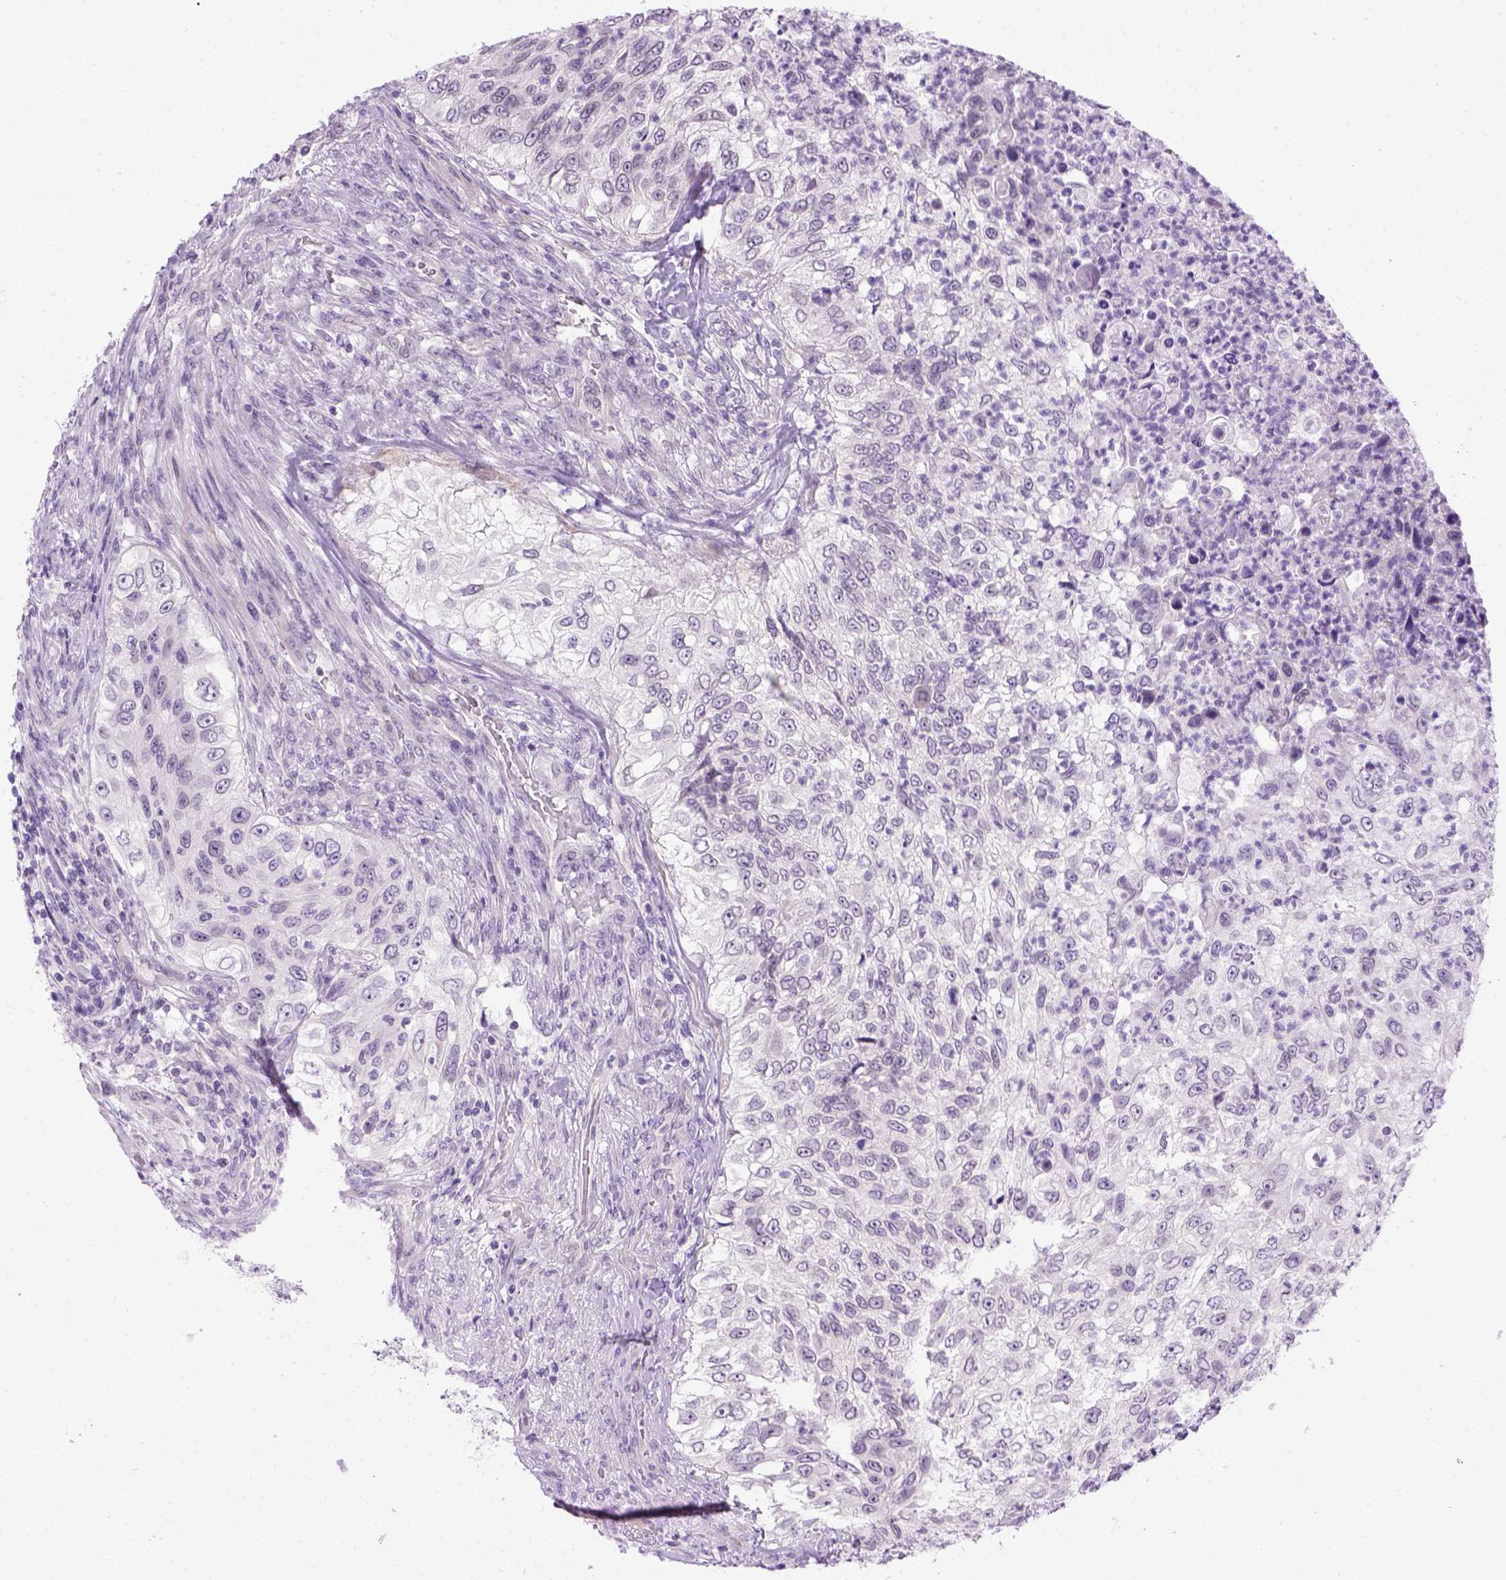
{"staining": {"intensity": "negative", "quantity": "none", "location": "none"}, "tissue": "urothelial cancer", "cell_type": "Tumor cells", "image_type": "cancer", "snomed": [{"axis": "morphology", "description": "Urothelial carcinoma, High grade"}, {"axis": "topography", "description": "Urinary bladder"}], "caption": "This is an immunohistochemistry micrograph of human urothelial cancer. There is no positivity in tumor cells.", "gene": "FAM184B", "patient": {"sex": "female", "age": 60}}